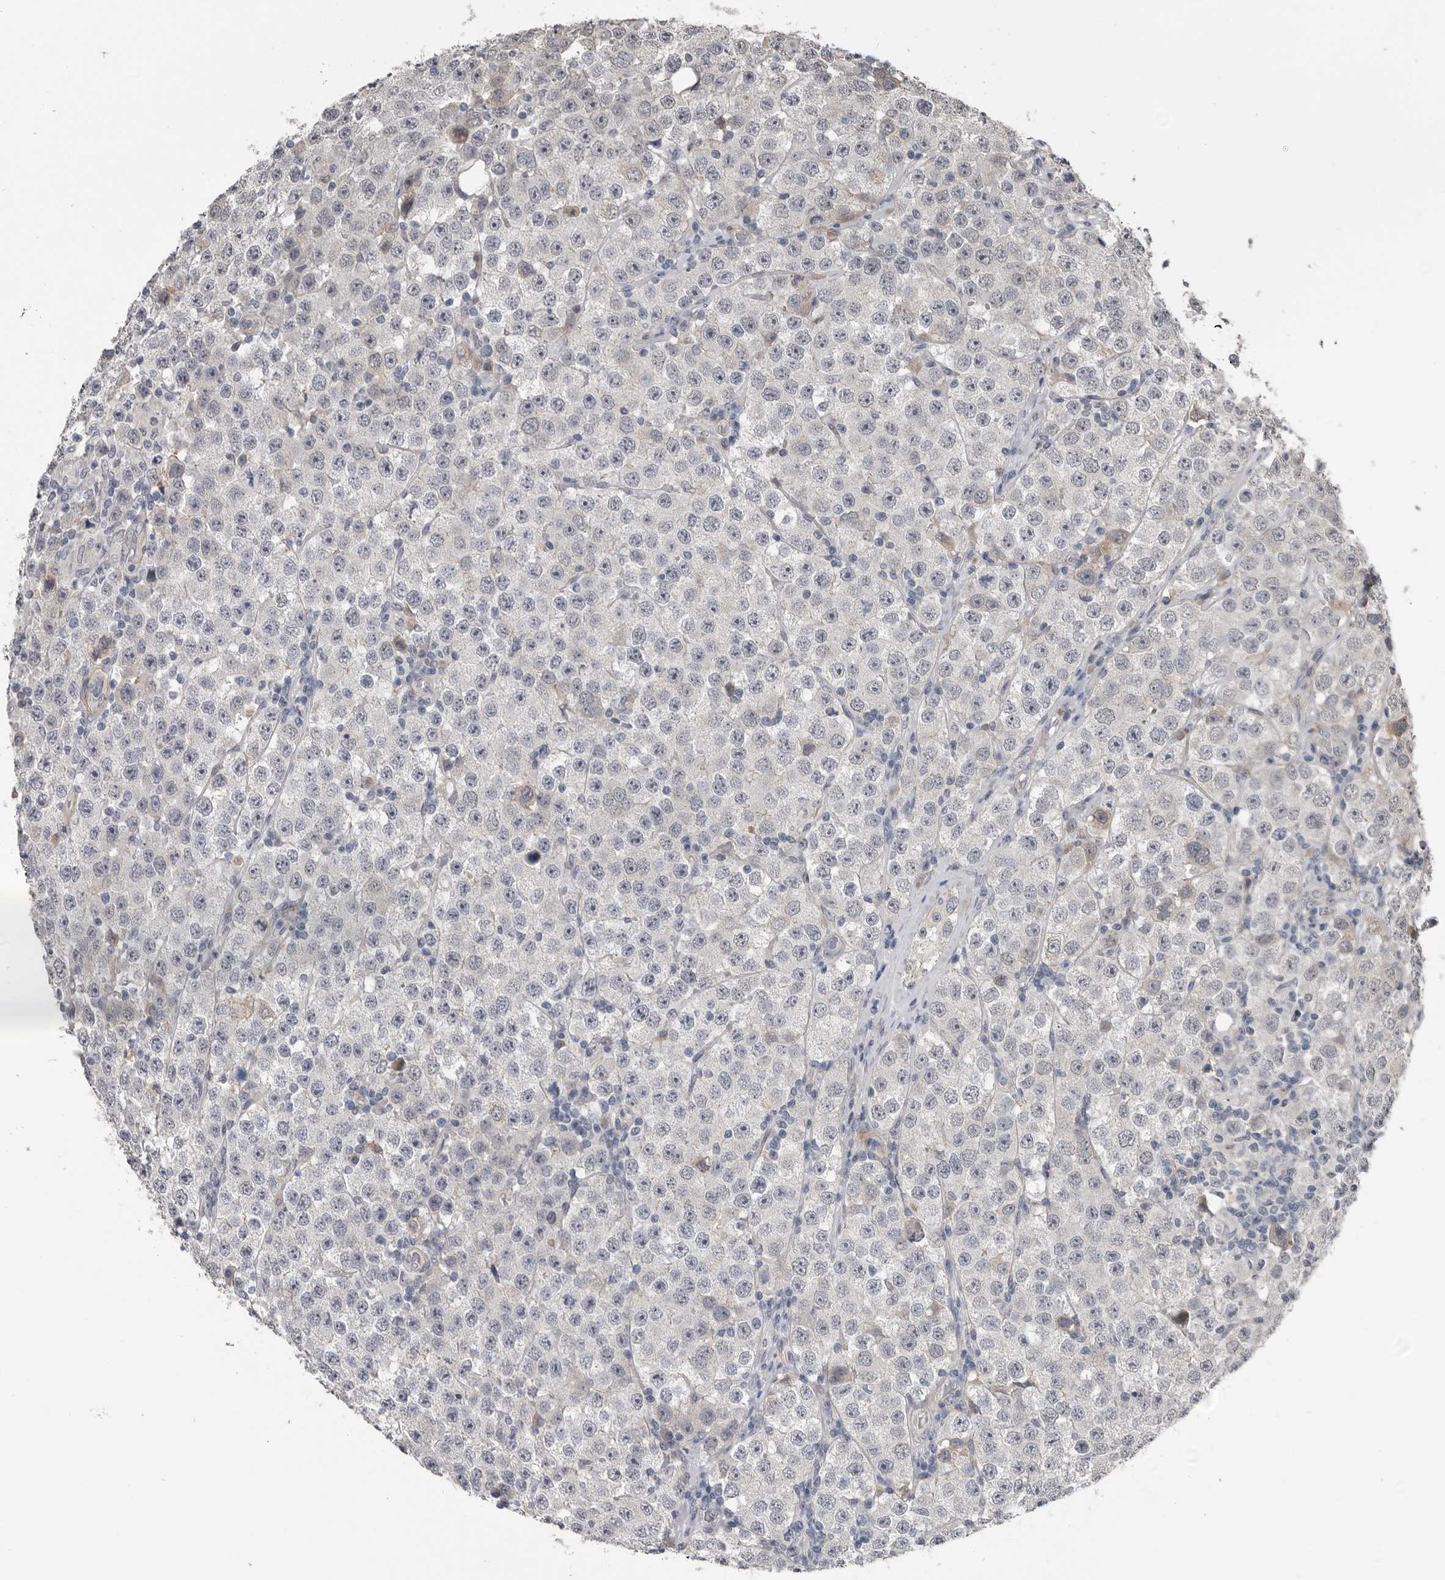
{"staining": {"intensity": "negative", "quantity": "none", "location": "none"}, "tissue": "testis cancer", "cell_type": "Tumor cells", "image_type": "cancer", "snomed": [{"axis": "morphology", "description": "Seminoma, NOS"}, {"axis": "topography", "description": "Testis"}], "caption": "This is an immunohistochemistry (IHC) micrograph of testis cancer. There is no positivity in tumor cells.", "gene": "C1orf216", "patient": {"sex": "male", "age": 28}}